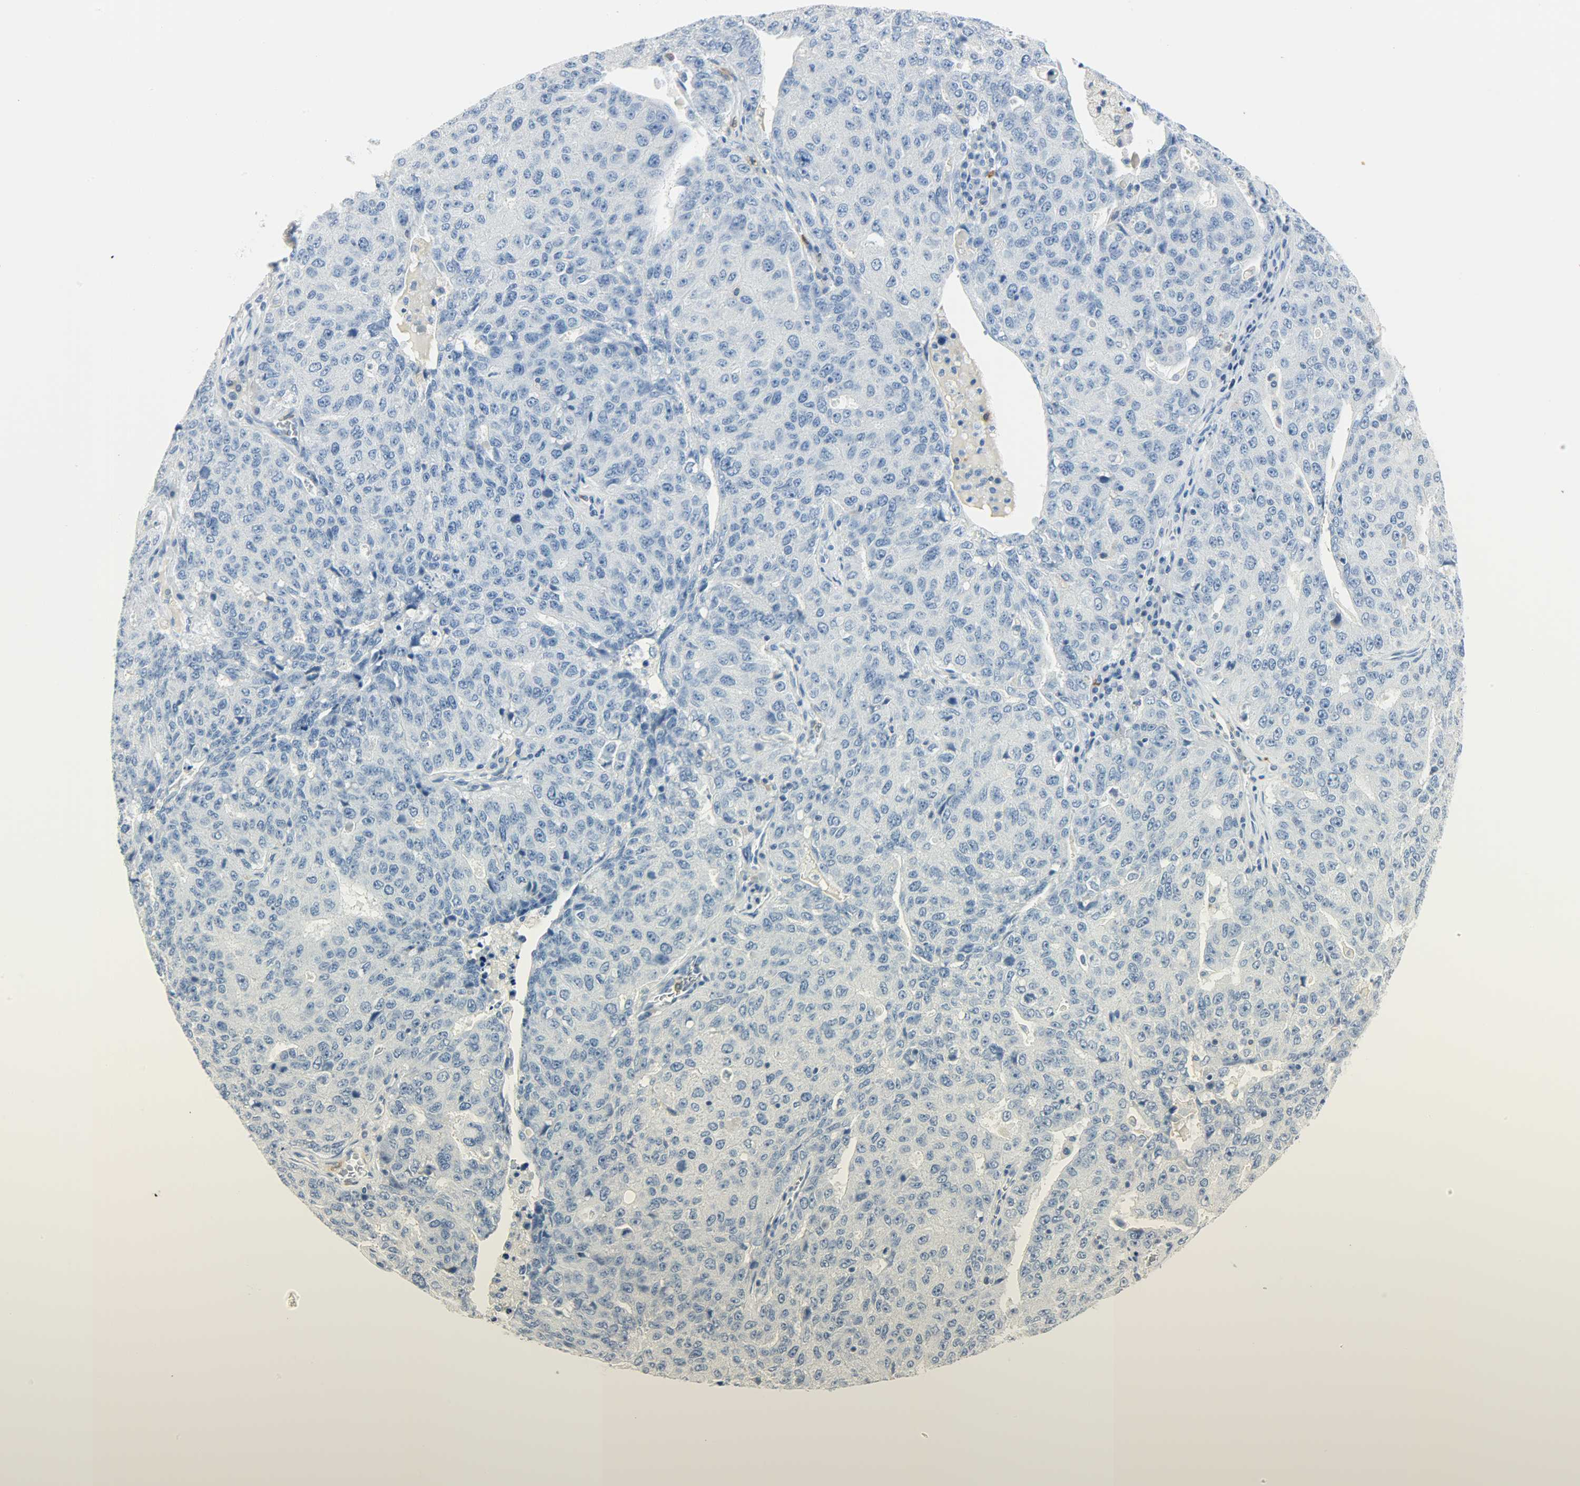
{"staining": {"intensity": "negative", "quantity": "none", "location": "none"}, "tissue": "ovarian cancer", "cell_type": "Tumor cells", "image_type": "cancer", "snomed": [{"axis": "morphology", "description": "Carcinoma, endometroid"}, {"axis": "topography", "description": "Ovary"}], "caption": "A histopathology image of ovarian endometroid carcinoma stained for a protein shows no brown staining in tumor cells.", "gene": "PTPN6", "patient": {"sex": "female", "age": 62}}